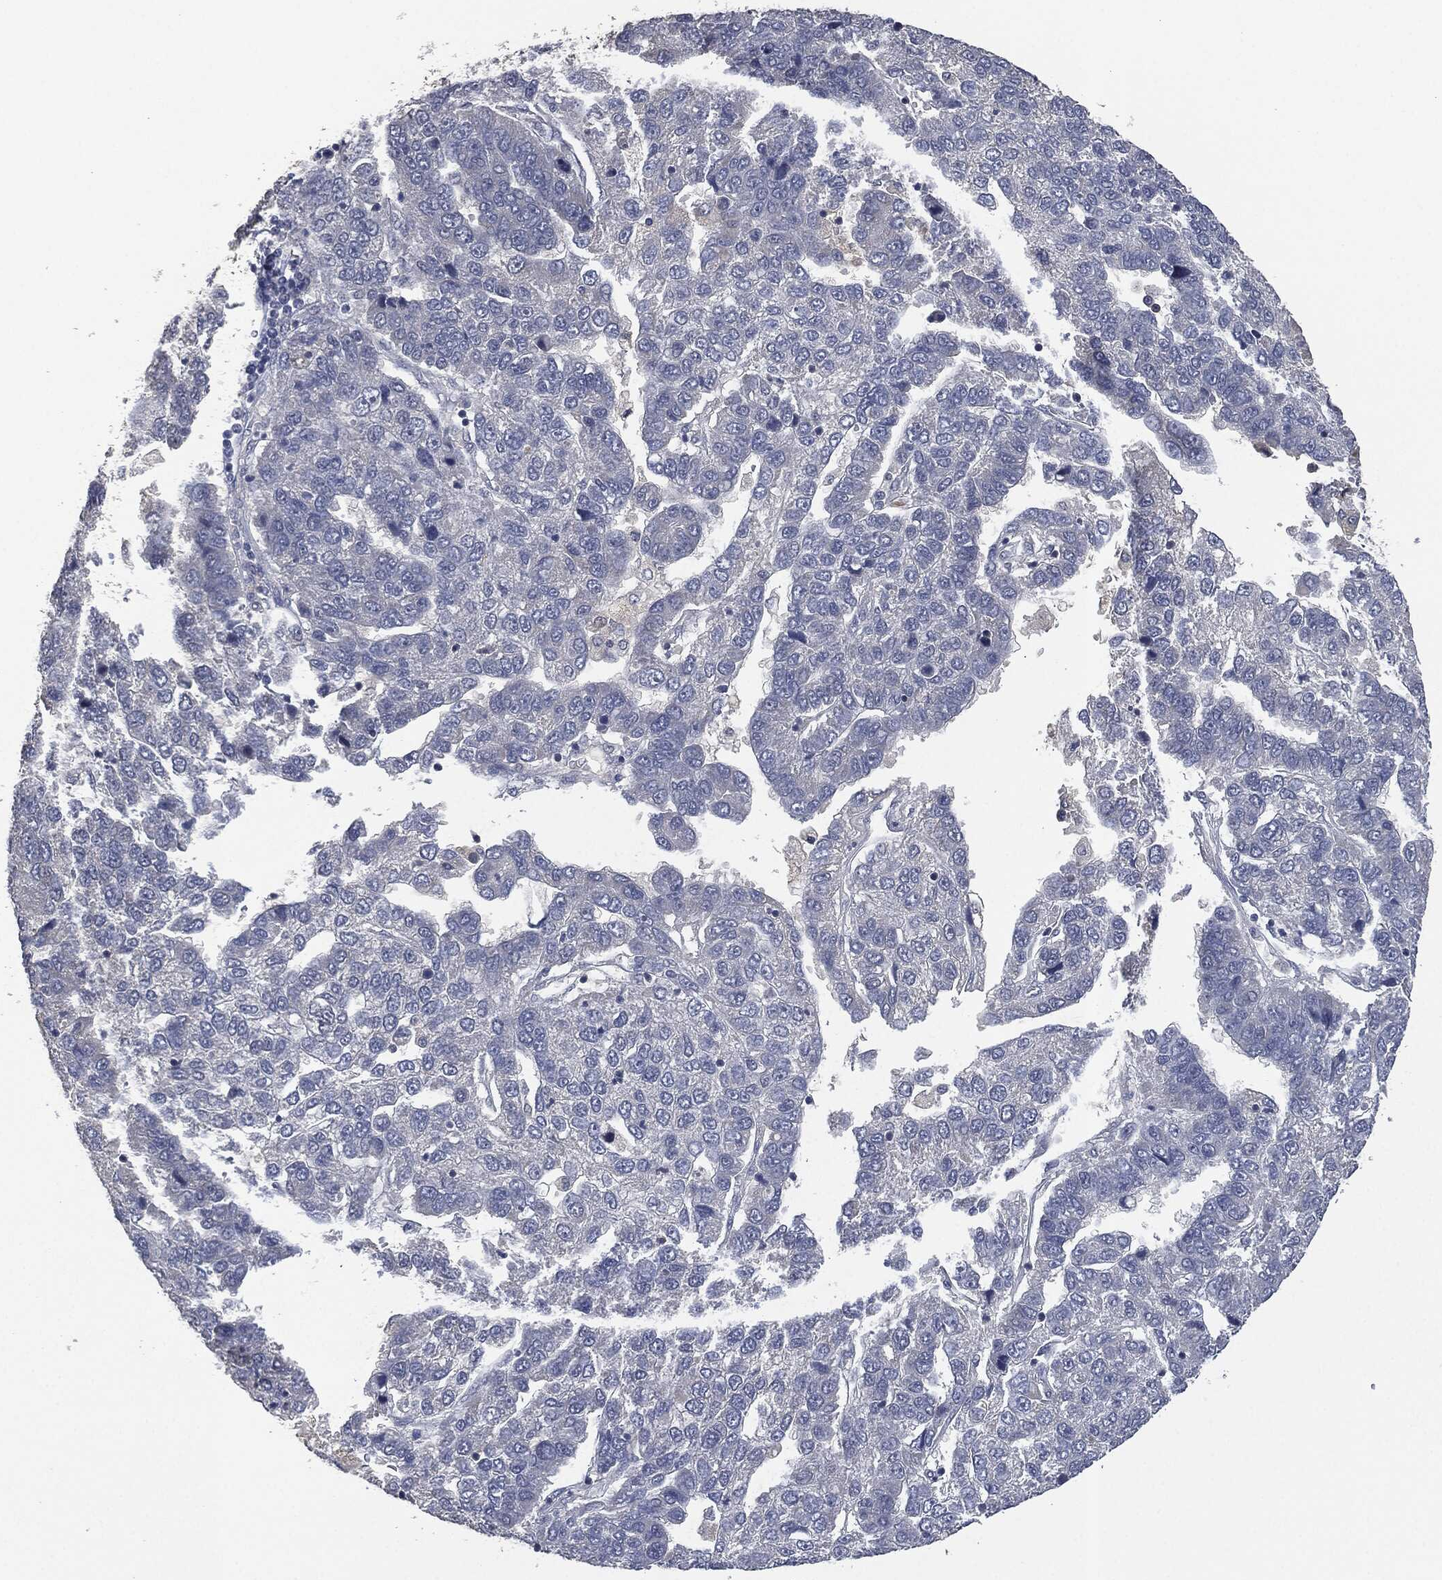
{"staining": {"intensity": "negative", "quantity": "none", "location": "none"}, "tissue": "pancreatic cancer", "cell_type": "Tumor cells", "image_type": "cancer", "snomed": [{"axis": "morphology", "description": "Adenocarcinoma, NOS"}, {"axis": "topography", "description": "Pancreas"}], "caption": "Pancreatic cancer (adenocarcinoma) stained for a protein using immunohistochemistry (IHC) reveals no expression tumor cells.", "gene": "IL1RN", "patient": {"sex": "female", "age": 61}}